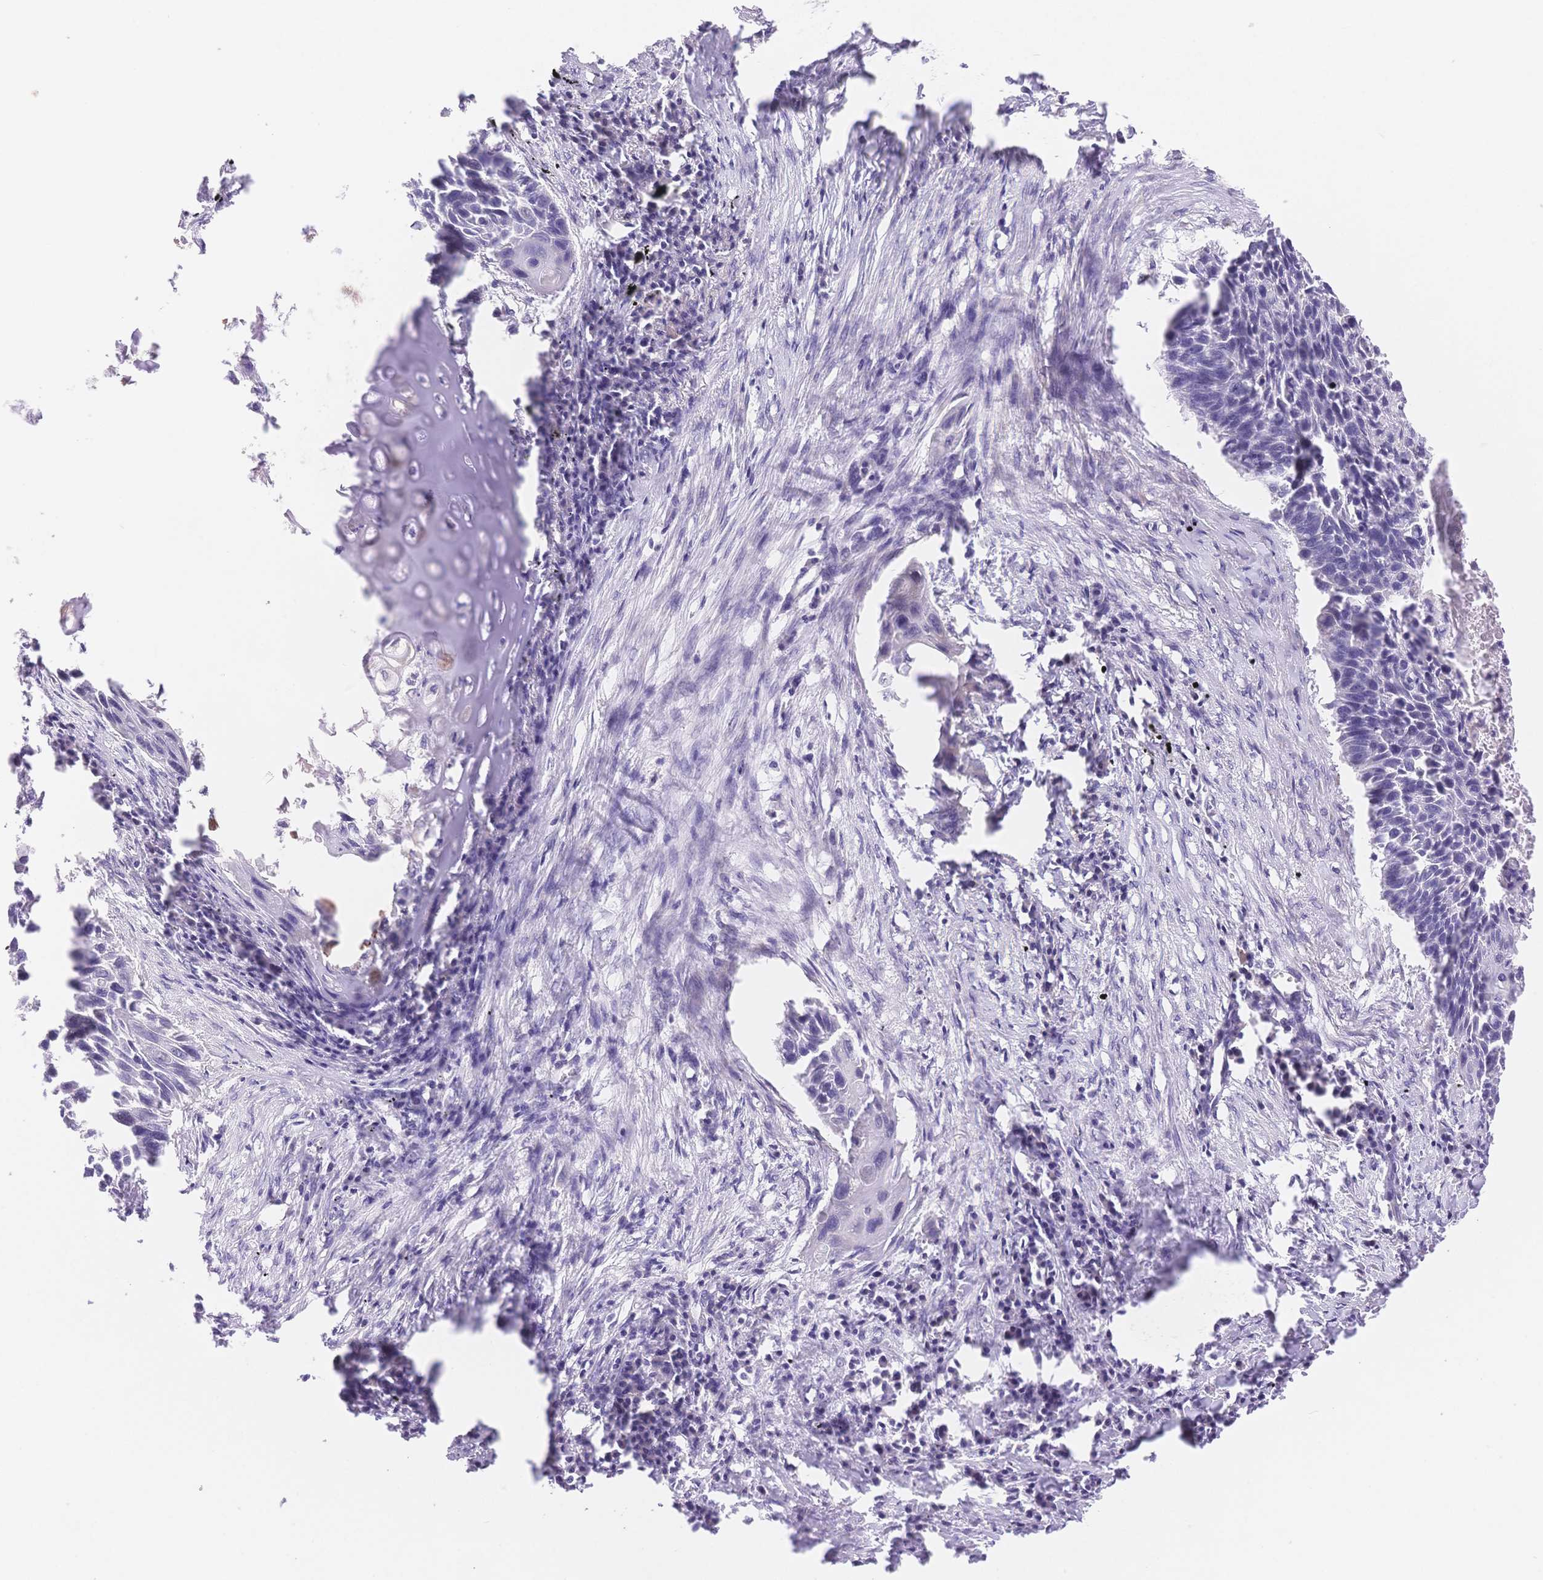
{"staining": {"intensity": "negative", "quantity": "none", "location": "none"}, "tissue": "lung cancer", "cell_type": "Tumor cells", "image_type": "cancer", "snomed": [{"axis": "morphology", "description": "Squamous cell carcinoma, NOS"}, {"axis": "topography", "description": "Lung"}], "caption": "A histopathology image of human squamous cell carcinoma (lung) is negative for staining in tumor cells. (DAB immunohistochemistry visualized using brightfield microscopy, high magnification).", "gene": "MYOM1", "patient": {"sex": "male", "age": 78}}